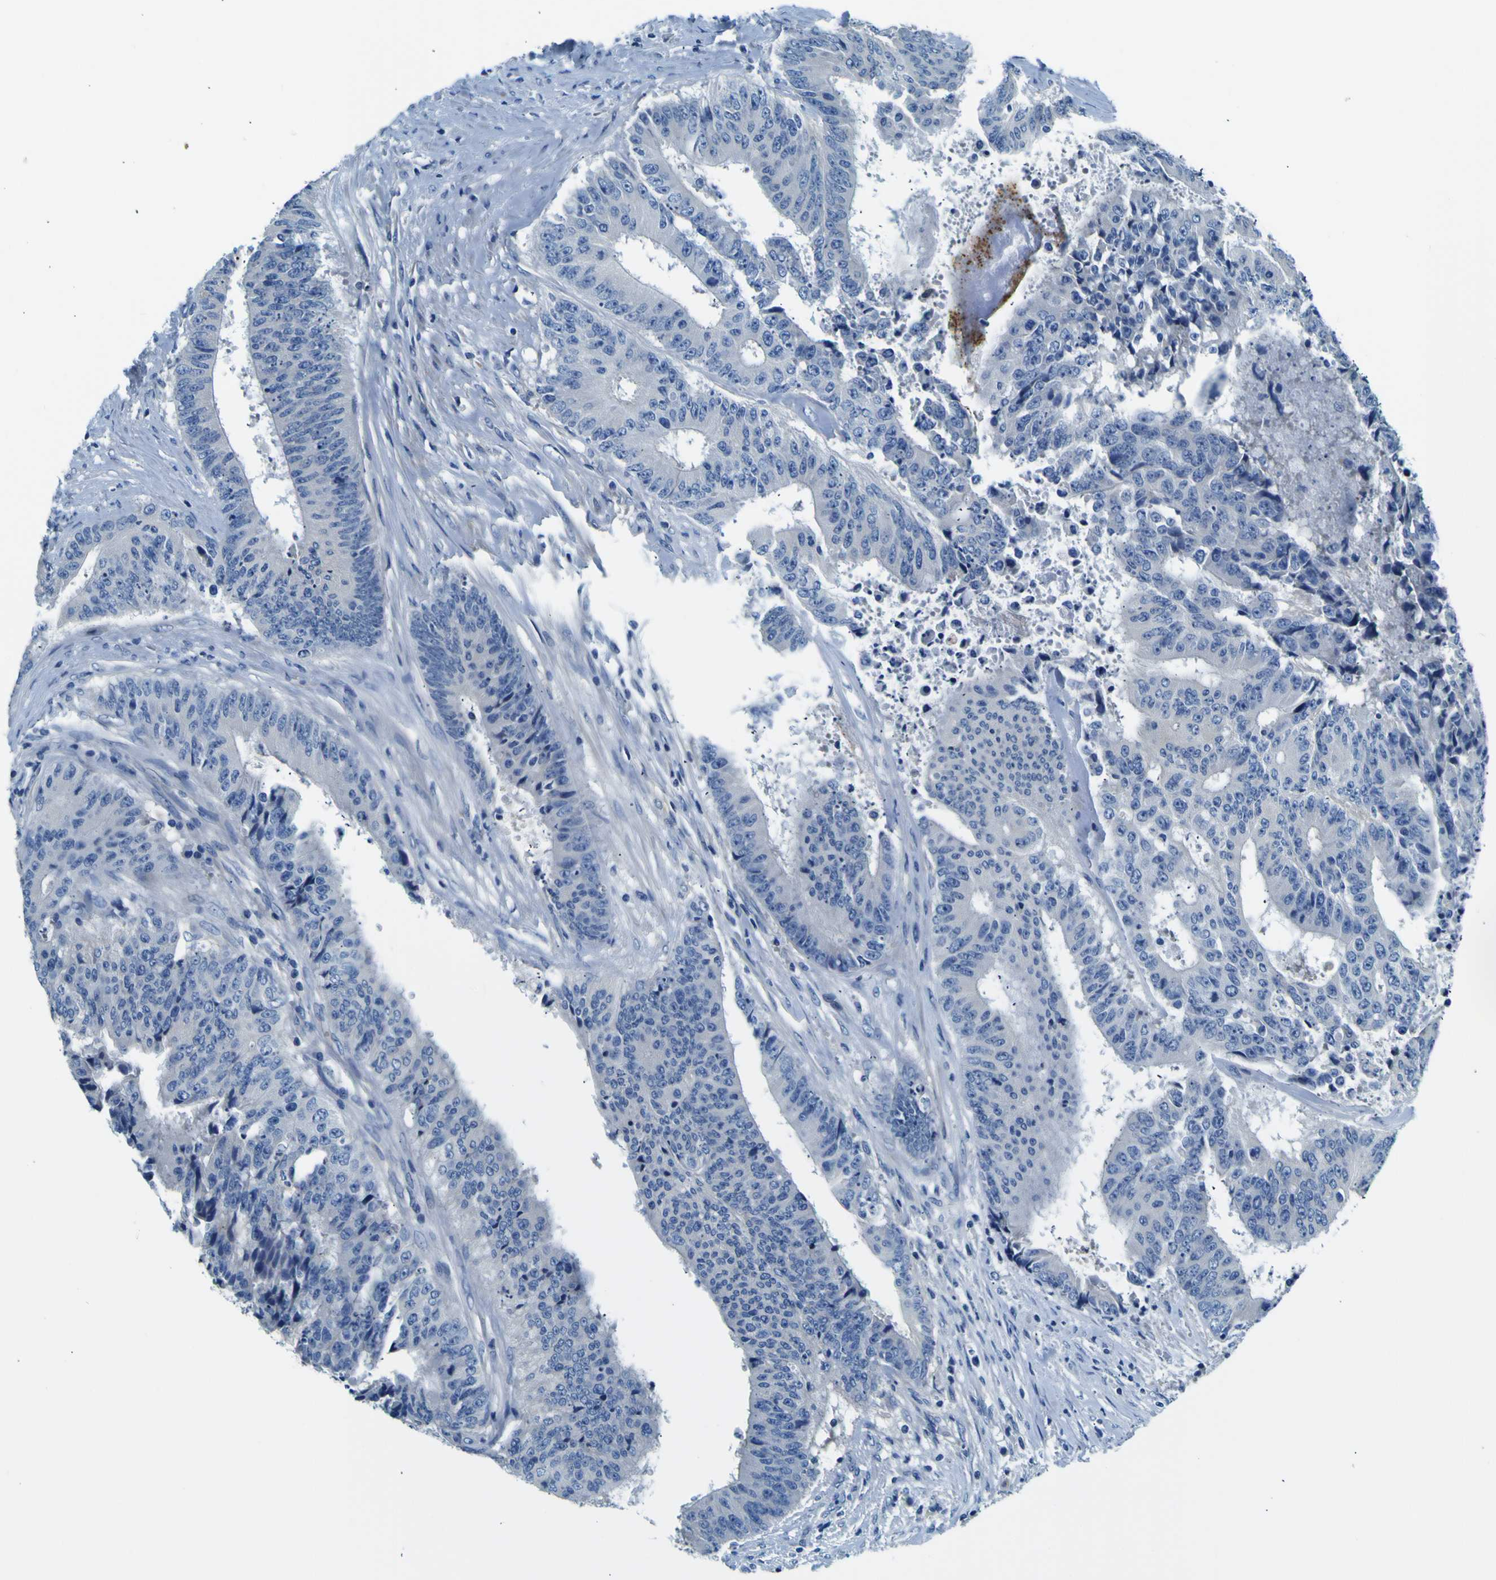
{"staining": {"intensity": "negative", "quantity": "none", "location": "none"}, "tissue": "colorectal cancer", "cell_type": "Tumor cells", "image_type": "cancer", "snomed": [{"axis": "morphology", "description": "Adenocarcinoma, NOS"}, {"axis": "topography", "description": "Rectum"}], "caption": "Colorectal cancer (adenocarcinoma) was stained to show a protein in brown. There is no significant expression in tumor cells.", "gene": "ADGRA2", "patient": {"sex": "male", "age": 72}}